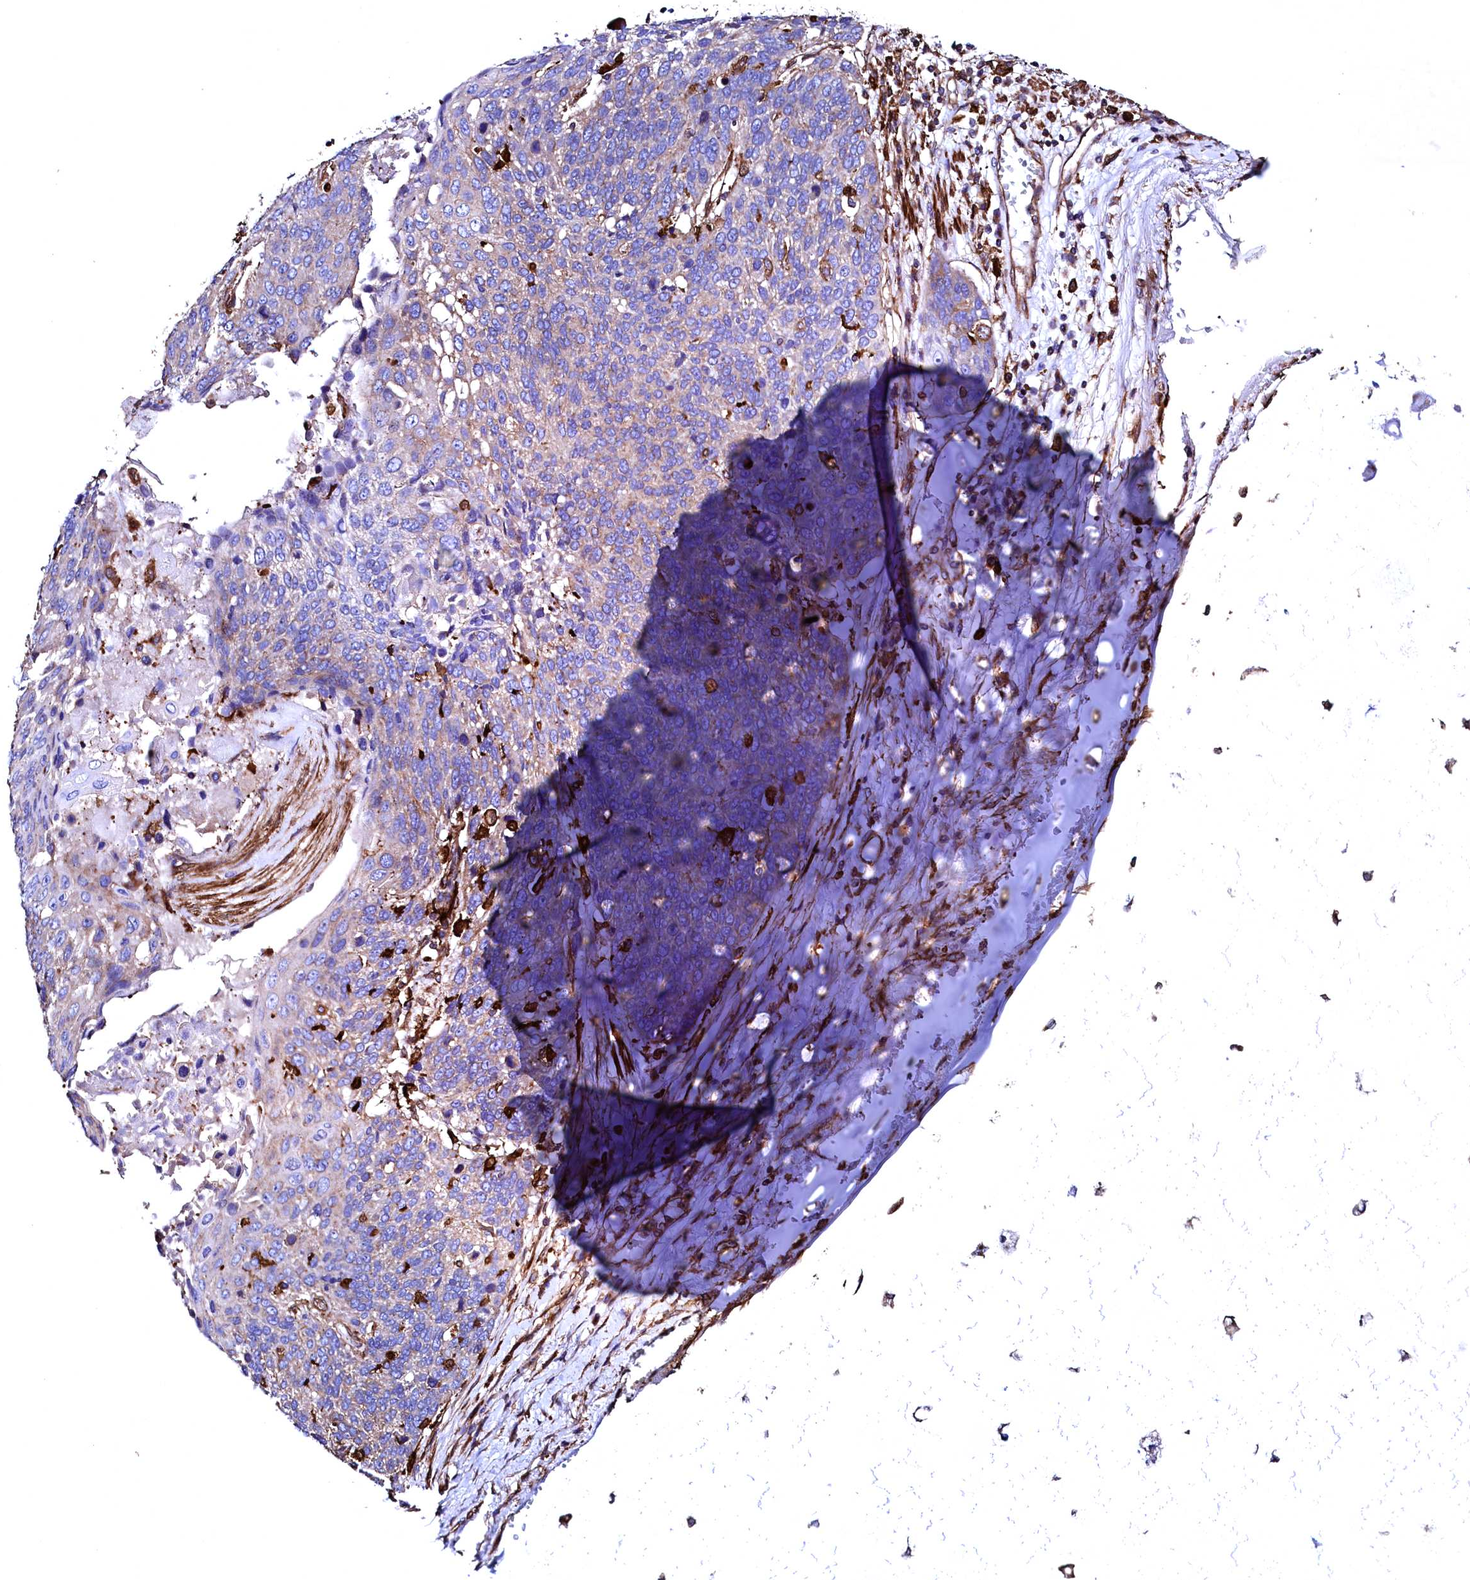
{"staining": {"intensity": "weak", "quantity": ">75%", "location": "cytoplasmic/membranous"}, "tissue": "lung cancer", "cell_type": "Tumor cells", "image_type": "cancer", "snomed": [{"axis": "morphology", "description": "Squamous cell carcinoma, NOS"}, {"axis": "topography", "description": "Lung"}], "caption": "This micrograph demonstrates immunohistochemistry (IHC) staining of lung cancer (squamous cell carcinoma), with low weak cytoplasmic/membranous positivity in about >75% of tumor cells.", "gene": "STAMBPL1", "patient": {"sex": "male", "age": 66}}